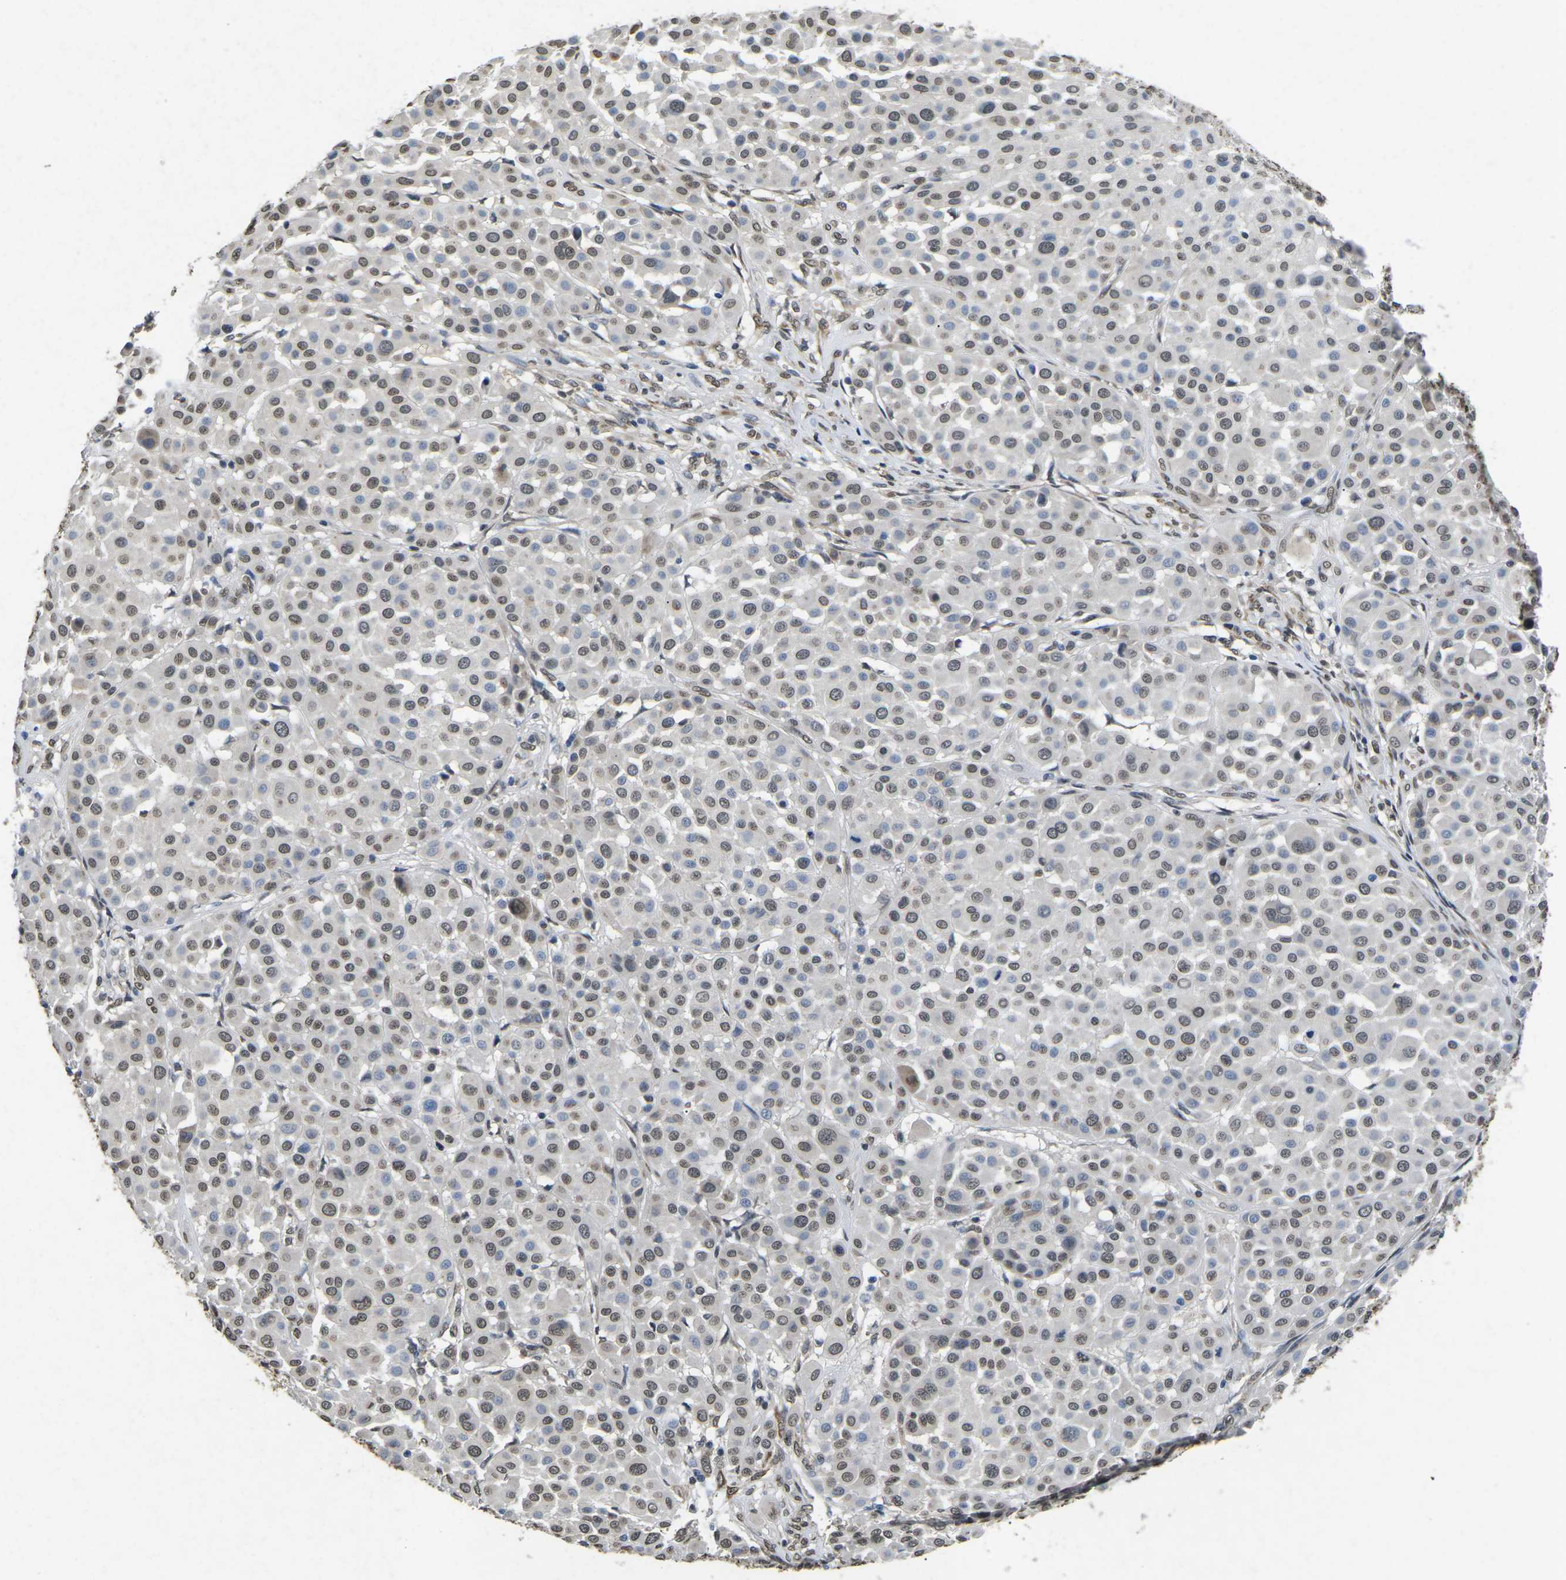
{"staining": {"intensity": "weak", "quantity": "25%-75%", "location": "nuclear"}, "tissue": "melanoma", "cell_type": "Tumor cells", "image_type": "cancer", "snomed": [{"axis": "morphology", "description": "Malignant melanoma, Metastatic site"}, {"axis": "topography", "description": "Soft tissue"}], "caption": "Brown immunohistochemical staining in human melanoma shows weak nuclear positivity in approximately 25%-75% of tumor cells. The staining was performed using DAB, with brown indicating positive protein expression. Nuclei are stained blue with hematoxylin.", "gene": "SCNN1B", "patient": {"sex": "male", "age": 41}}